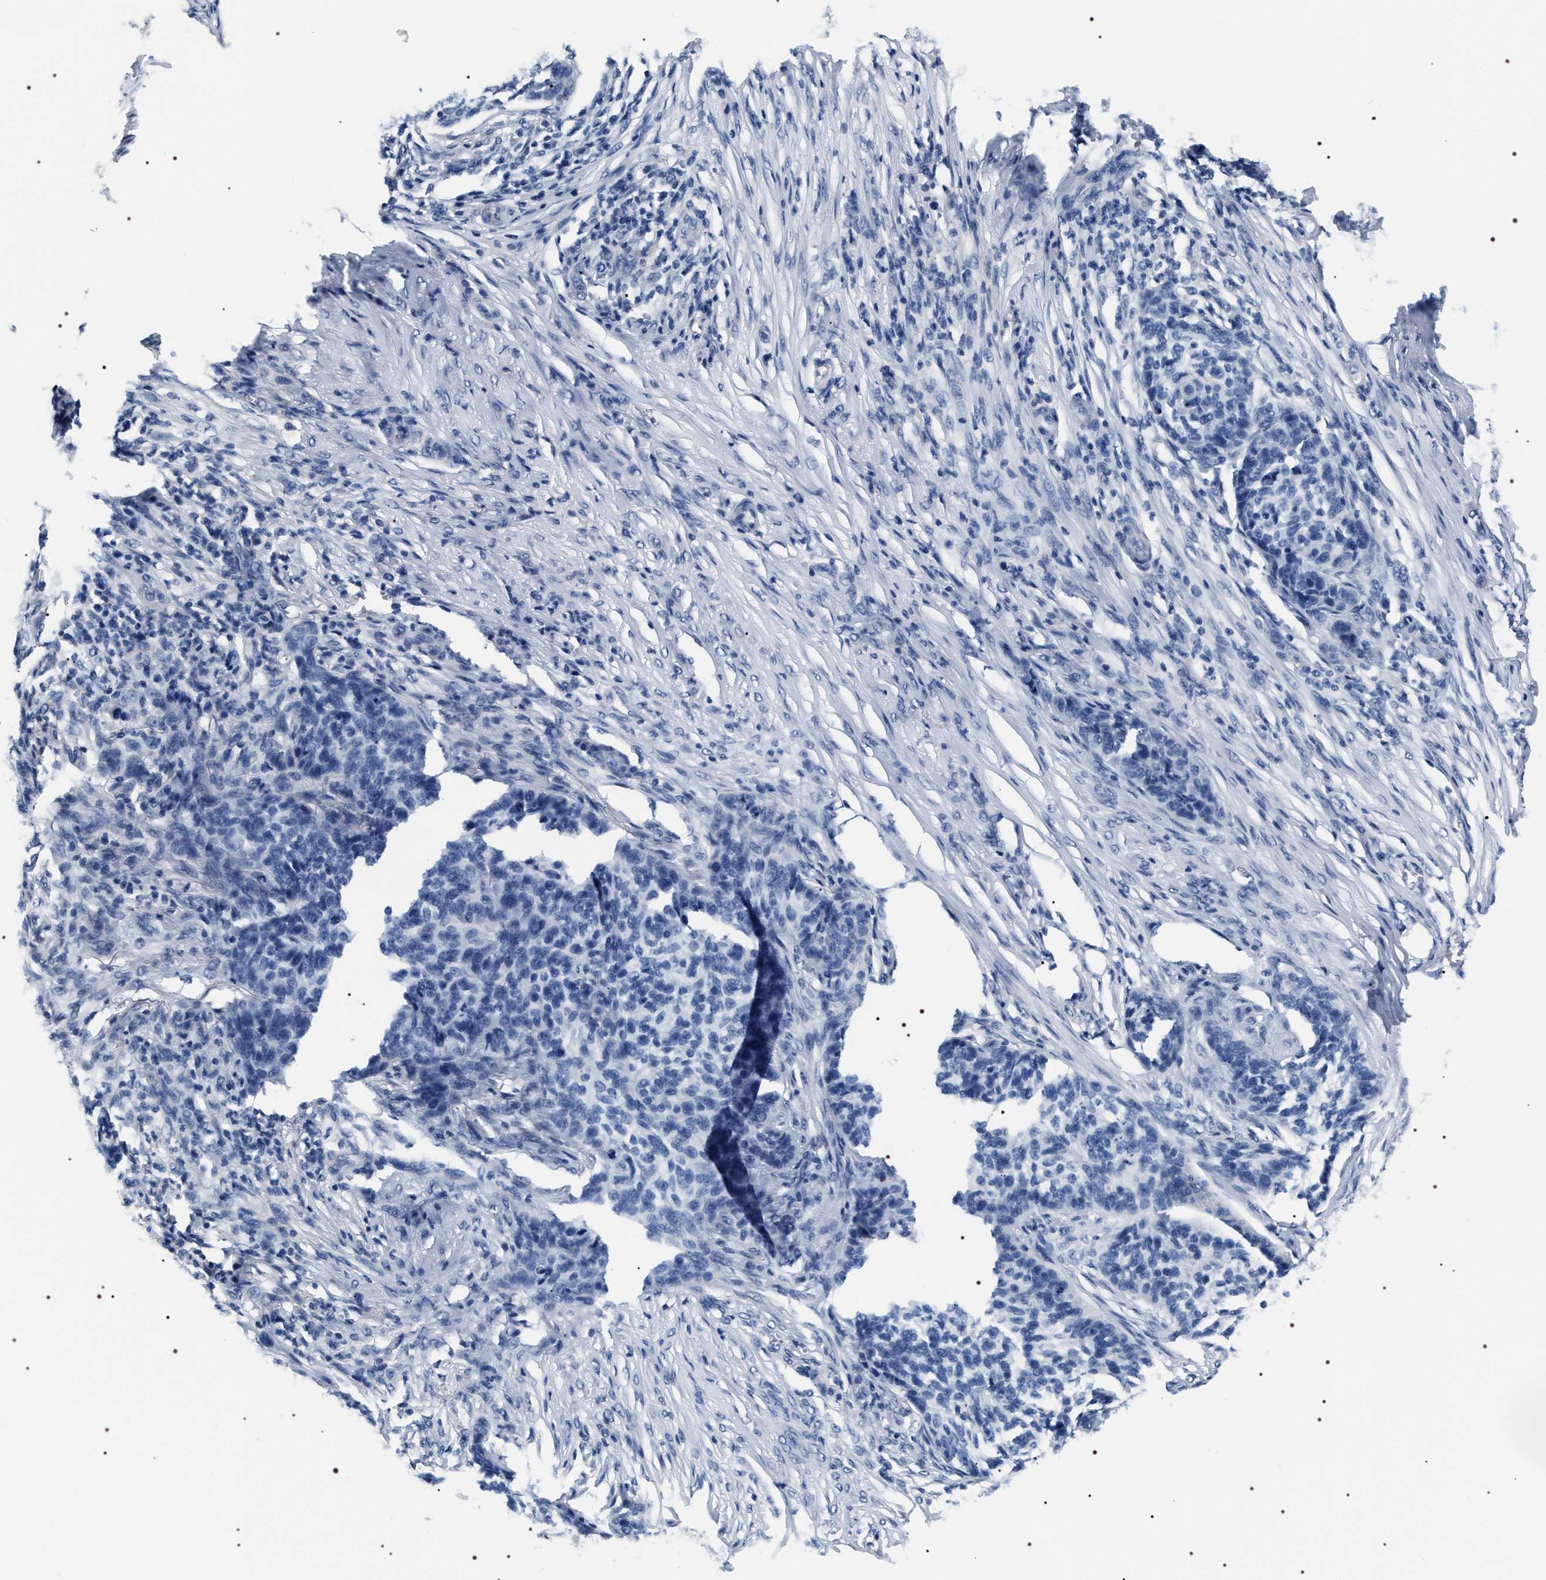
{"staining": {"intensity": "negative", "quantity": "none", "location": "none"}, "tissue": "skin cancer", "cell_type": "Tumor cells", "image_type": "cancer", "snomed": [{"axis": "morphology", "description": "Basal cell carcinoma"}, {"axis": "topography", "description": "Skin"}], "caption": "The micrograph reveals no significant positivity in tumor cells of skin cancer.", "gene": "ADH4", "patient": {"sex": "male", "age": 85}}